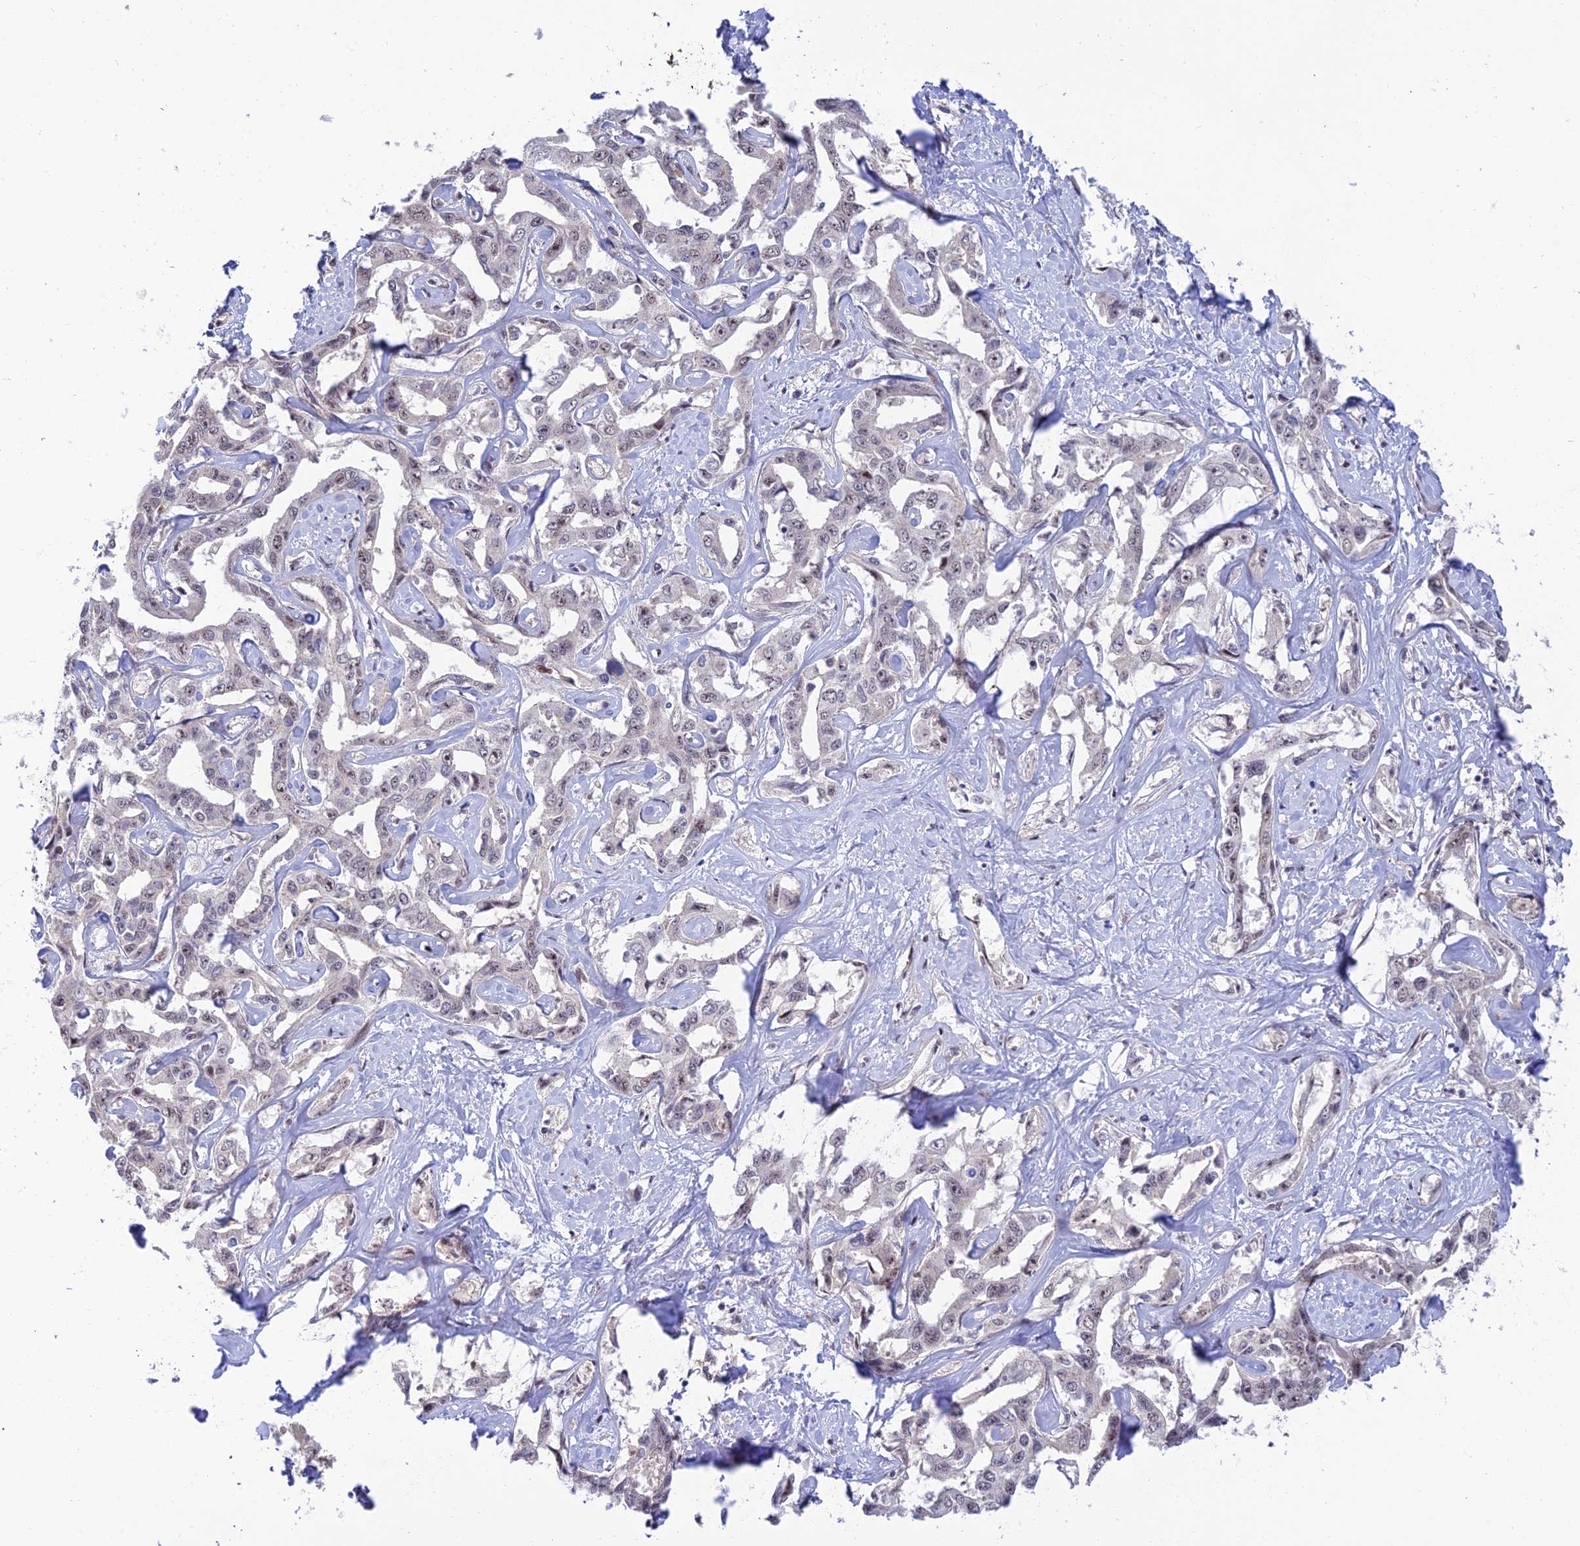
{"staining": {"intensity": "weak", "quantity": "<25%", "location": "nuclear"}, "tissue": "liver cancer", "cell_type": "Tumor cells", "image_type": "cancer", "snomed": [{"axis": "morphology", "description": "Cholangiocarcinoma"}, {"axis": "topography", "description": "Liver"}], "caption": "Immunohistochemical staining of human liver cancer demonstrates no significant staining in tumor cells.", "gene": "ZNF584", "patient": {"sex": "male", "age": 59}}